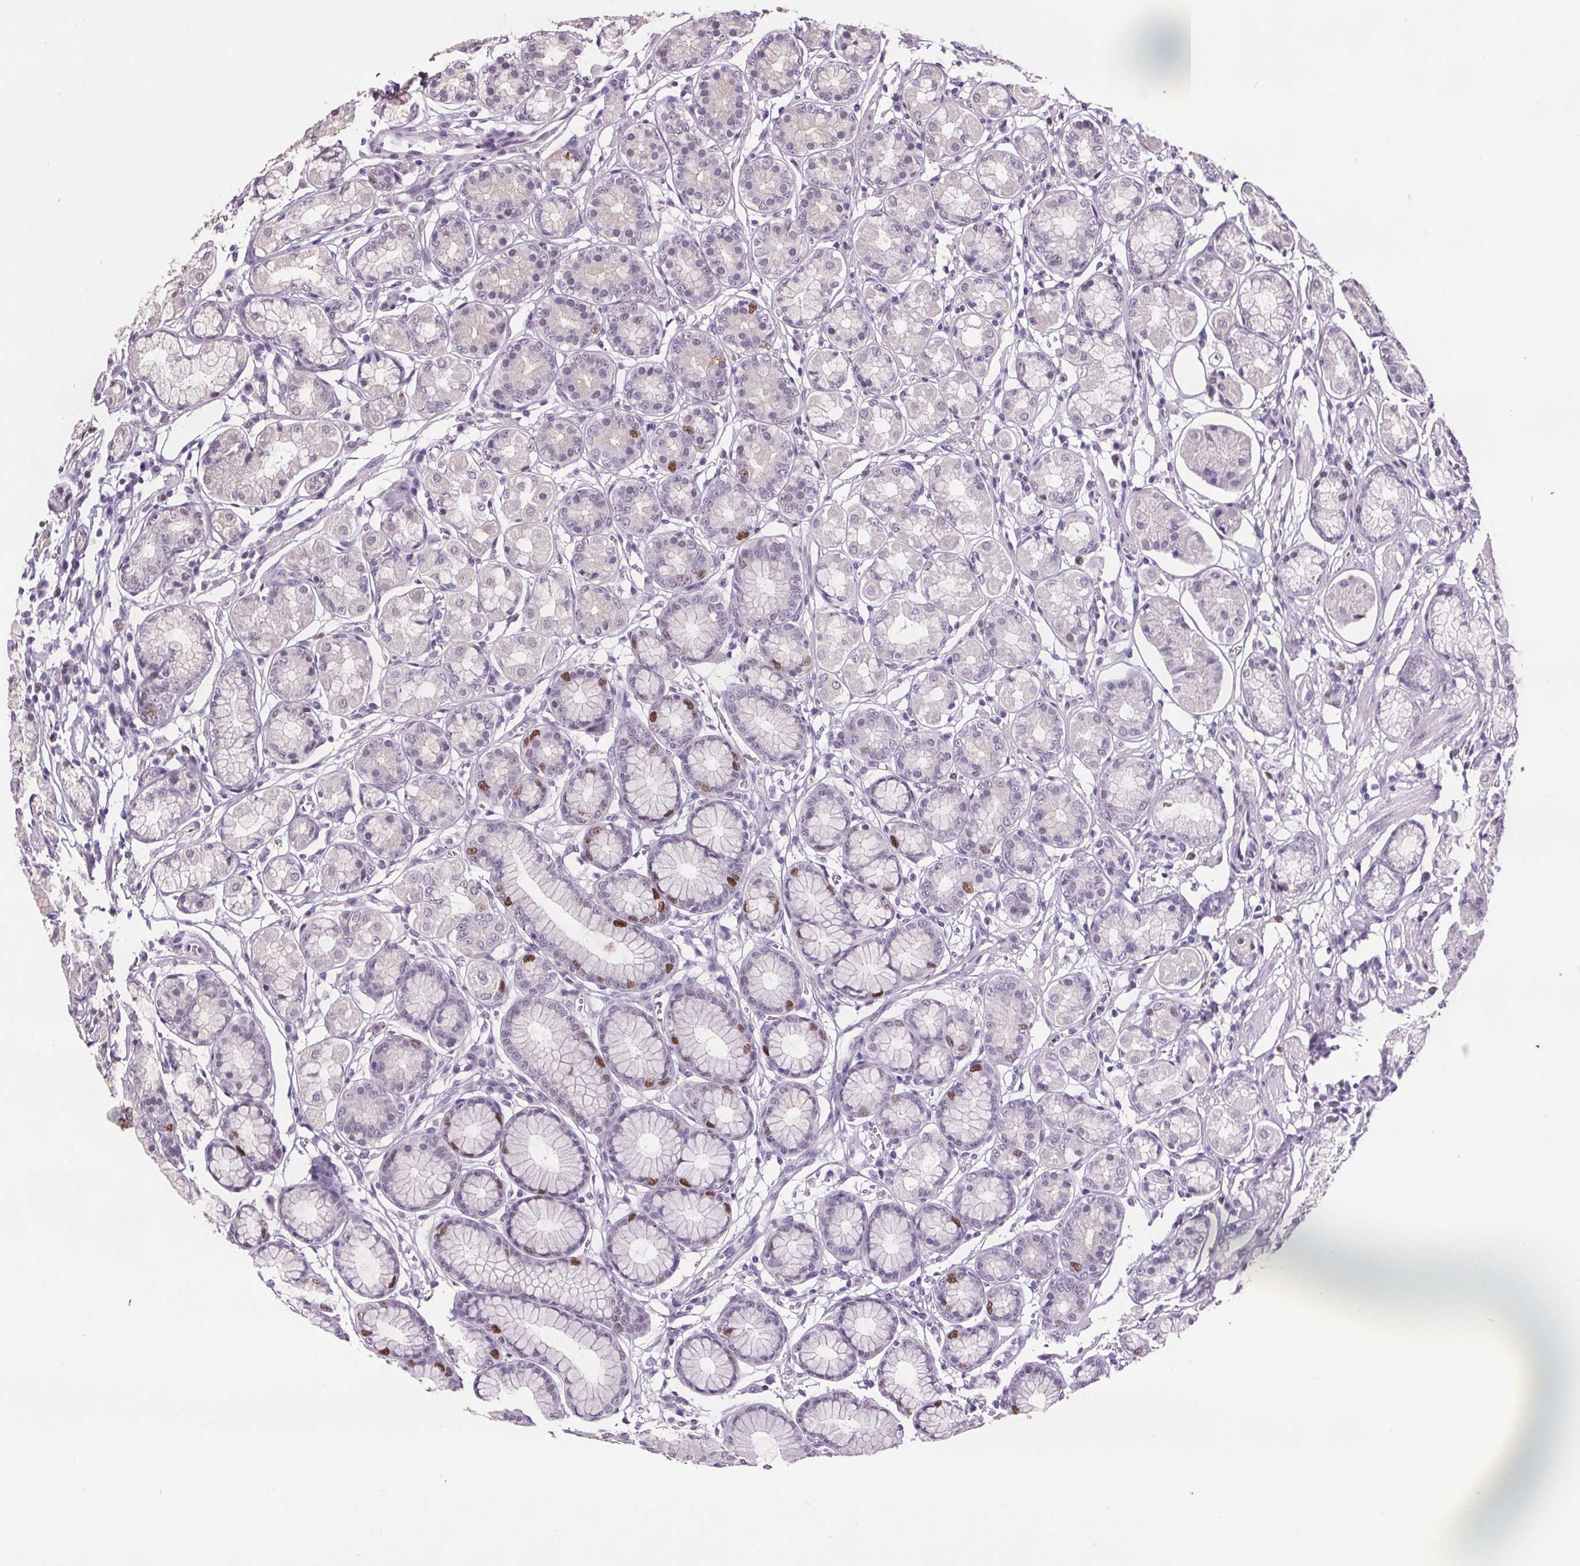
{"staining": {"intensity": "moderate", "quantity": "<25%", "location": "nuclear"}, "tissue": "stomach", "cell_type": "Glandular cells", "image_type": "normal", "snomed": [{"axis": "morphology", "description": "Normal tissue, NOS"}, {"axis": "topography", "description": "Stomach"}, {"axis": "topography", "description": "Stomach, lower"}], "caption": "Immunohistochemical staining of normal human stomach exhibits moderate nuclear protein staining in approximately <25% of glandular cells.", "gene": "CENPF", "patient": {"sex": "male", "age": 76}}